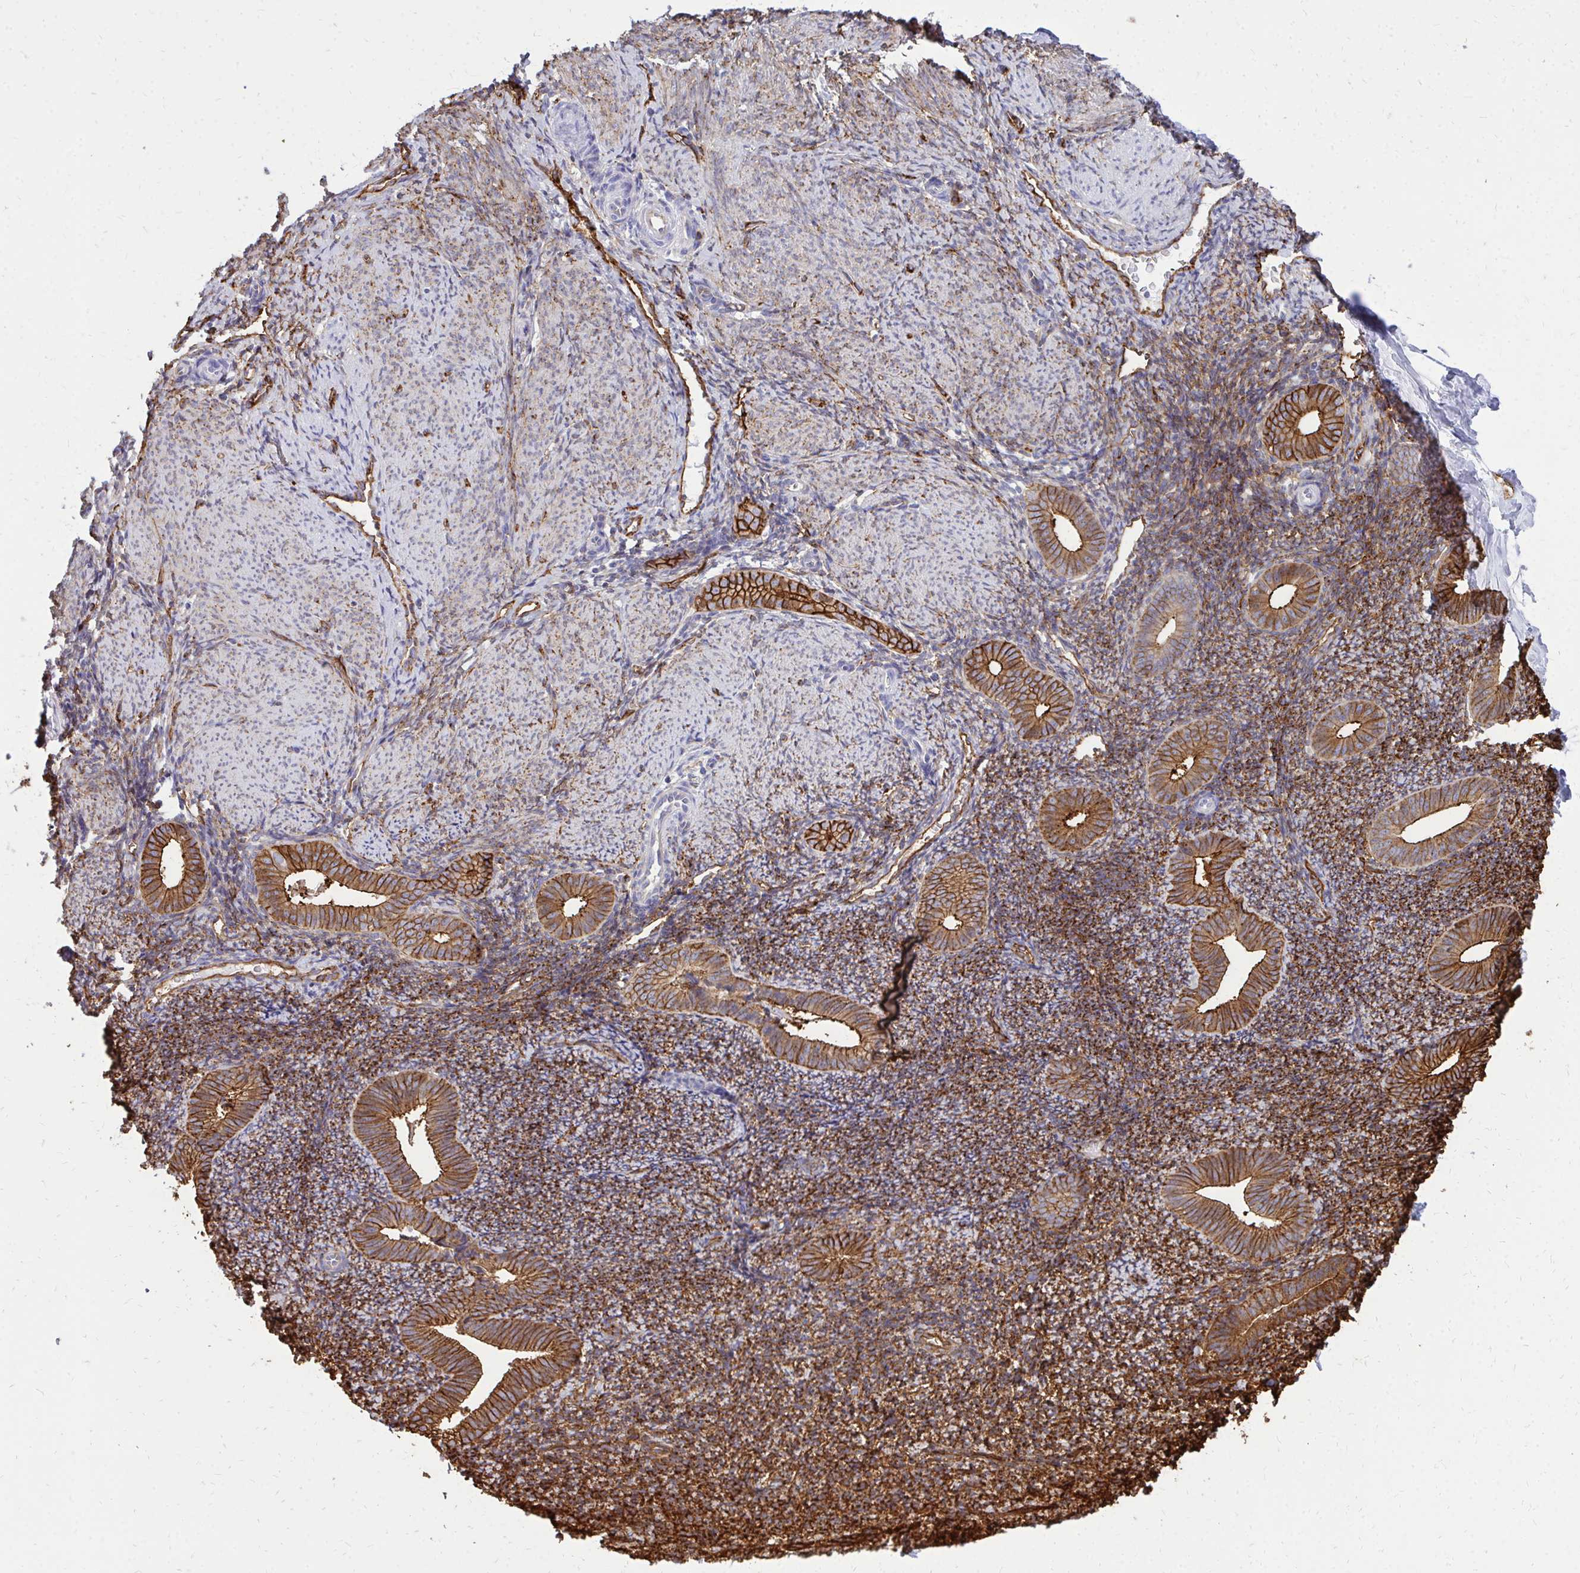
{"staining": {"intensity": "strong", "quantity": ">75%", "location": "cytoplasmic/membranous"}, "tissue": "endometrium", "cell_type": "Cells in endometrial stroma", "image_type": "normal", "snomed": [{"axis": "morphology", "description": "Normal tissue, NOS"}, {"axis": "topography", "description": "Endometrium"}], "caption": "Protein analysis of unremarkable endometrium exhibits strong cytoplasmic/membranous expression in about >75% of cells in endometrial stroma. (DAB (3,3'-diaminobenzidine) IHC, brown staining for protein, blue staining for nuclei).", "gene": "MARCKSL1", "patient": {"sex": "female", "age": 39}}